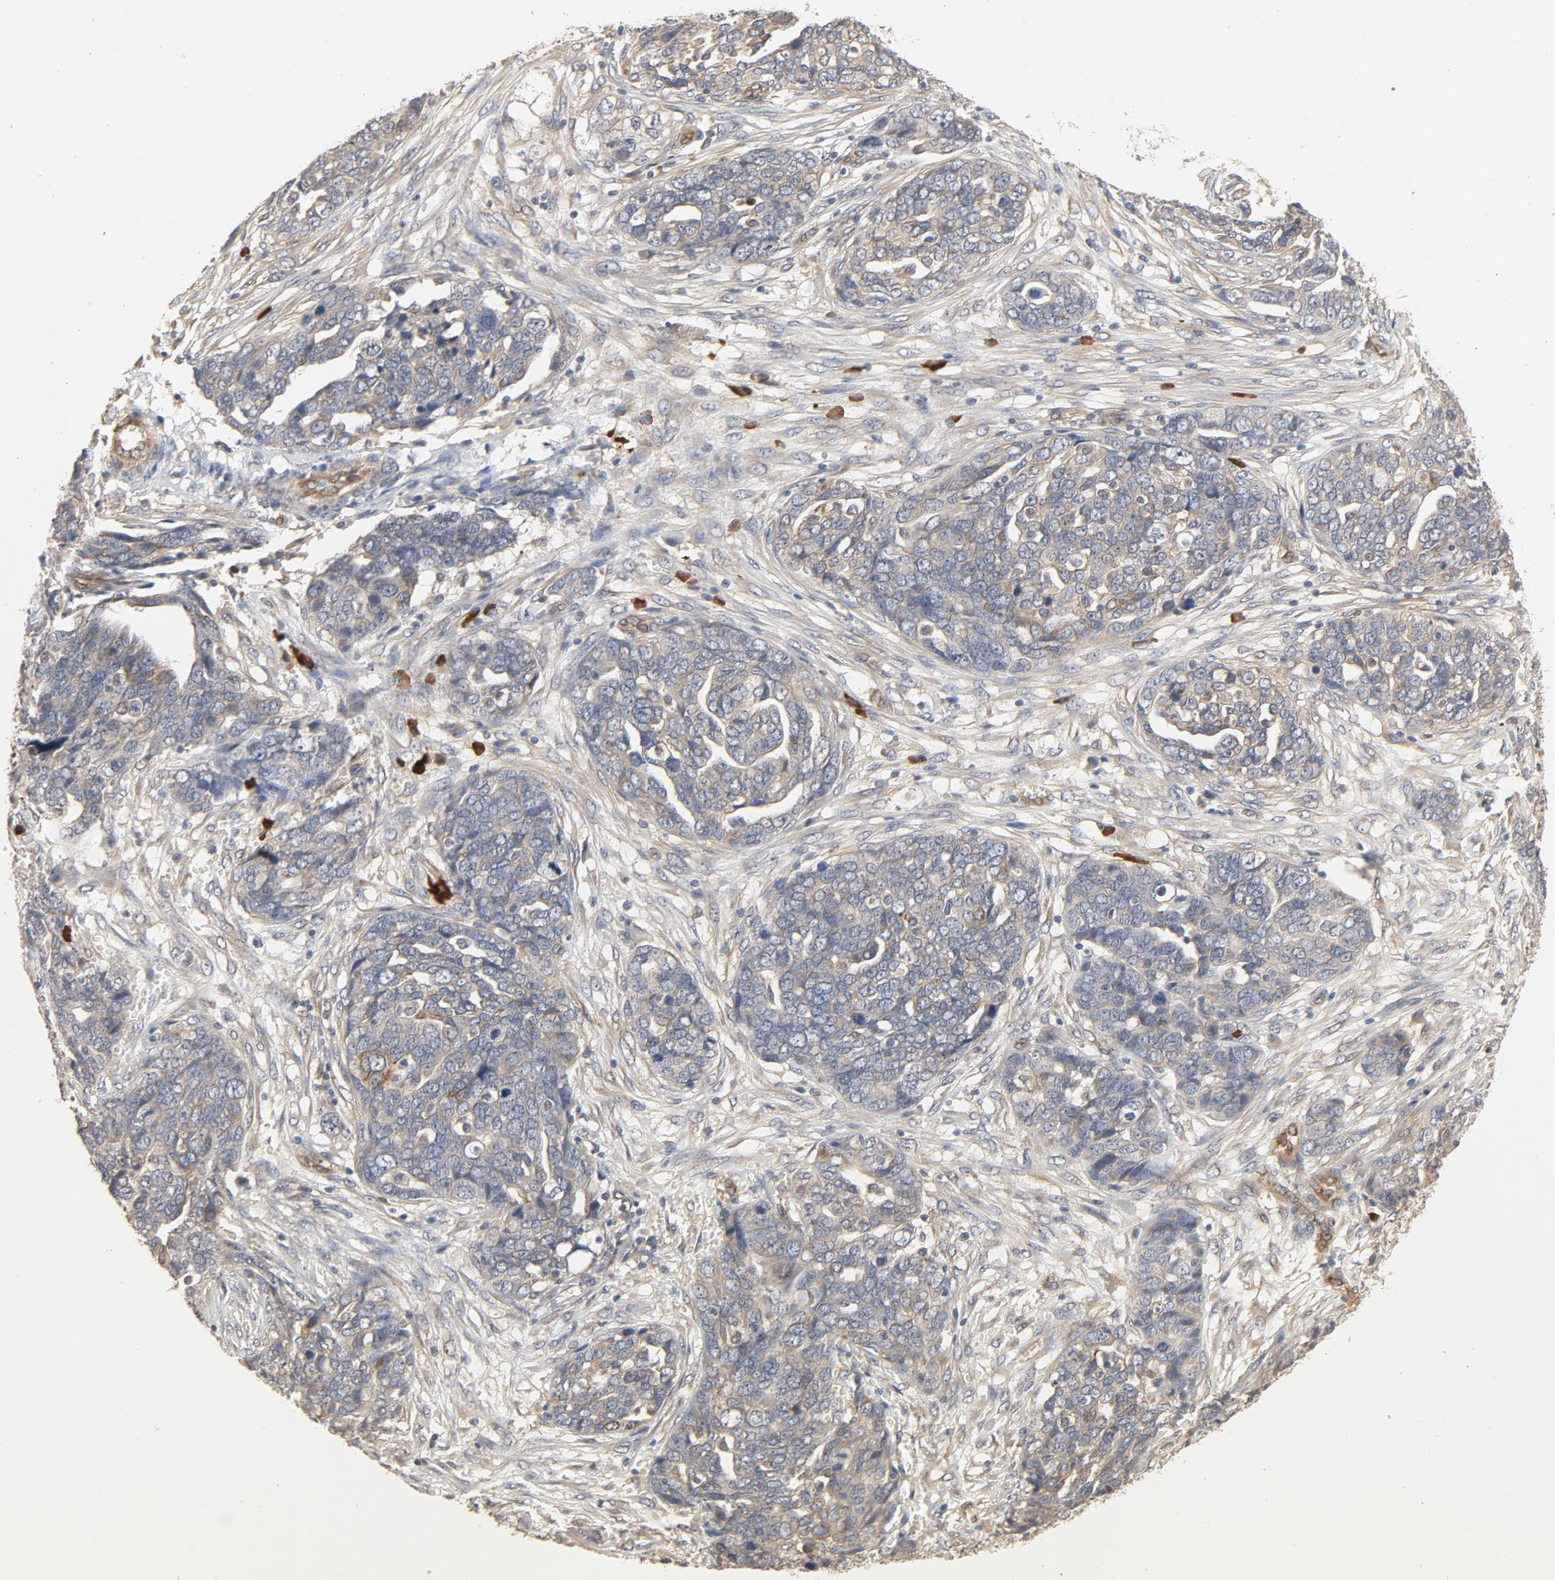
{"staining": {"intensity": "weak", "quantity": "25%-75%", "location": "cytoplasmic/membranous"}, "tissue": "ovarian cancer", "cell_type": "Tumor cells", "image_type": "cancer", "snomed": [{"axis": "morphology", "description": "Normal tissue, NOS"}, {"axis": "morphology", "description": "Cystadenocarcinoma, serous, NOS"}, {"axis": "topography", "description": "Fallopian tube"}, {"axis": "topography", "description": "Ovary"}], "caption": "Immunohistochemical staining of ovarian cancer reveals low levels of weak cytoplasmic/membranous protein positivity in approximately 25%-75% of tumor cells.", "gene": "UBE2J1", "patient": {"sex": "female", "age": 56}}